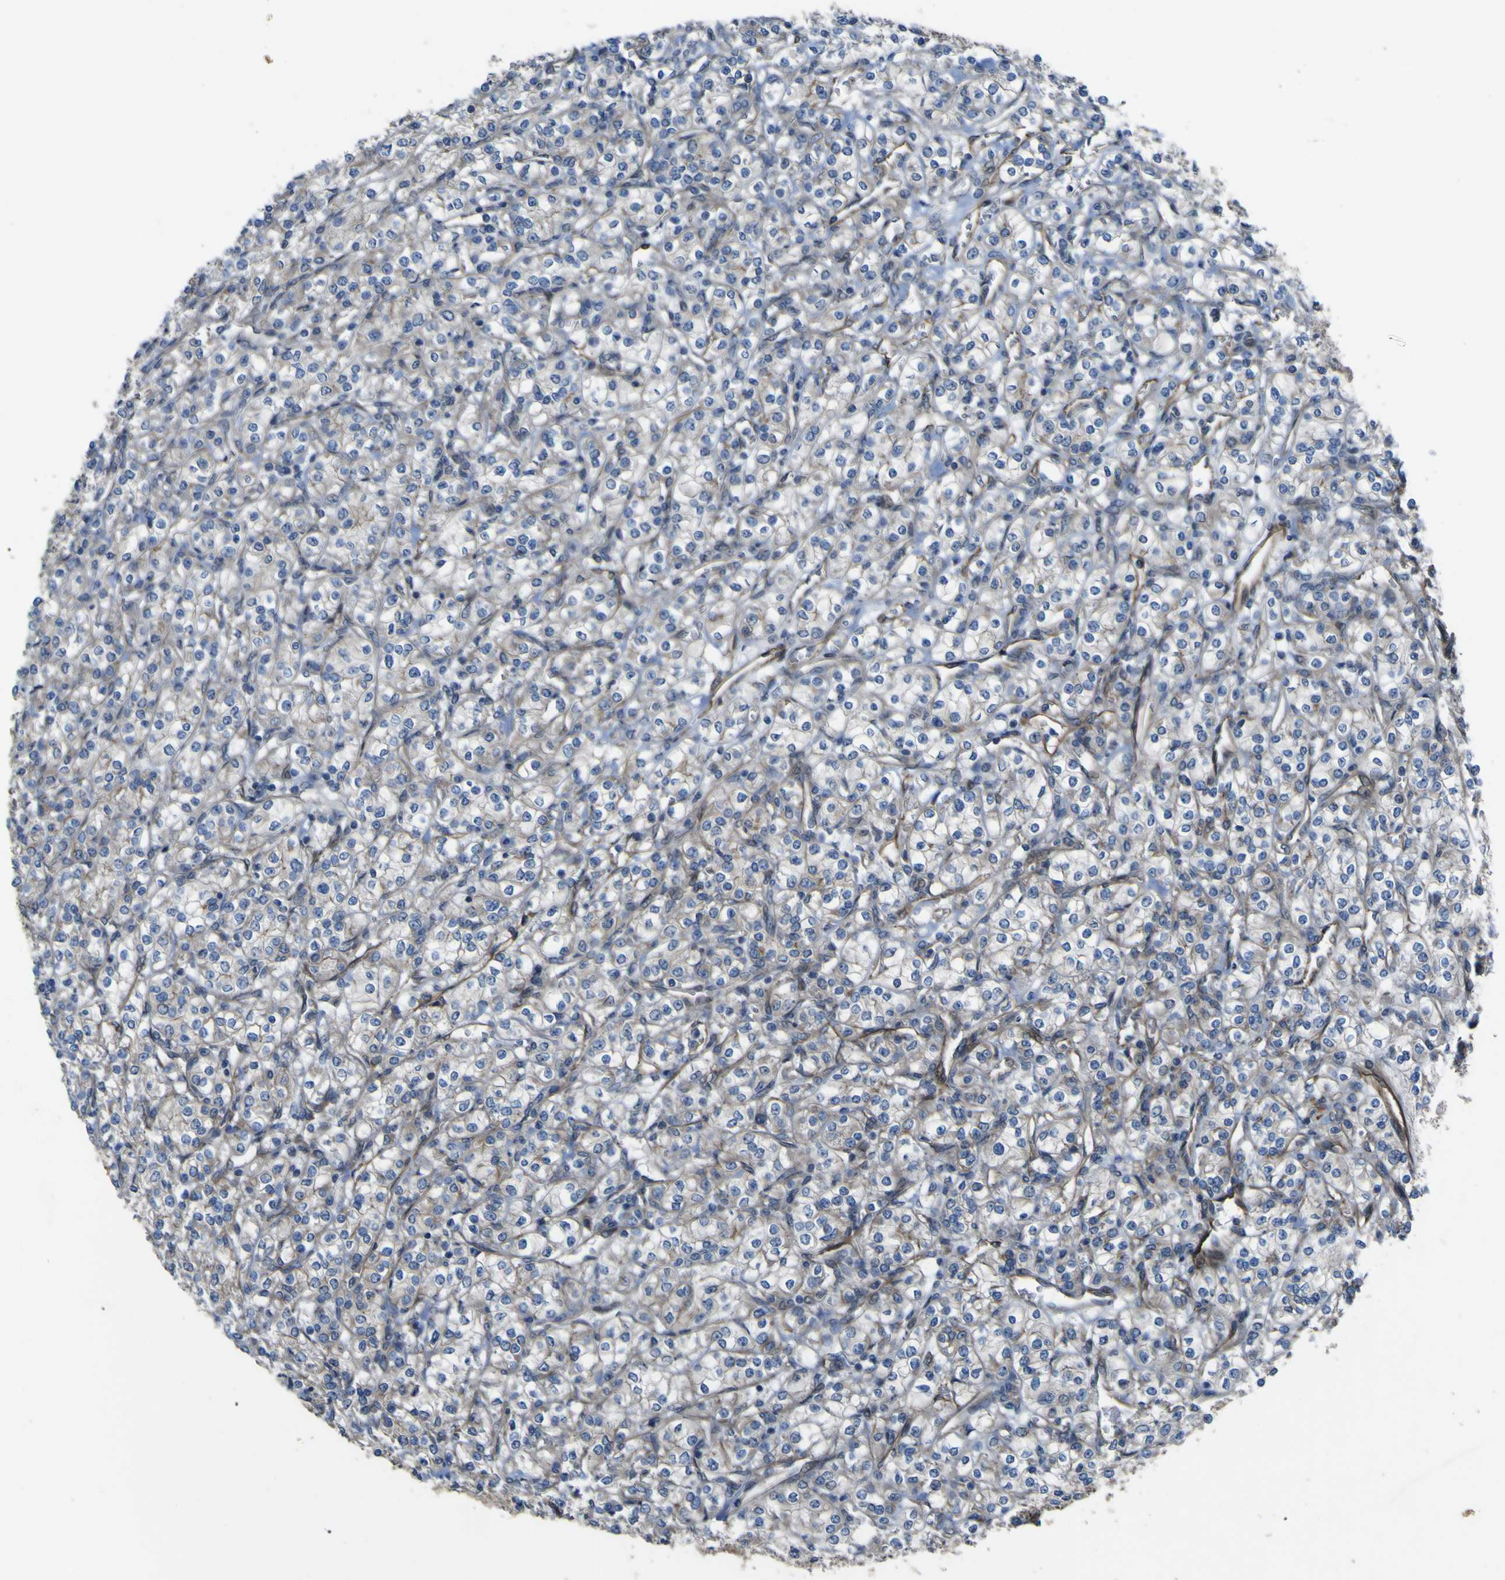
{"staining": {"intensity": "negative", "quantity": "none", "location": "none"}, "tissue": "renal cancer", "cell_type": "Tumor cells", "image_type": "cancer", "snomed": [{"axis": "morphology", "description": "Adenocarcinoma, NOS"}, {"axis": "topography", "description": "Kidney"}], "caption": "Immunohistochemistry micrograph of neoplastic tissue: human renal cancer stained with DAB exhibits no significant protein staining in tumor cells.", "gene": "FBXO30", "patient": {"sex": "male", "age": 77}}